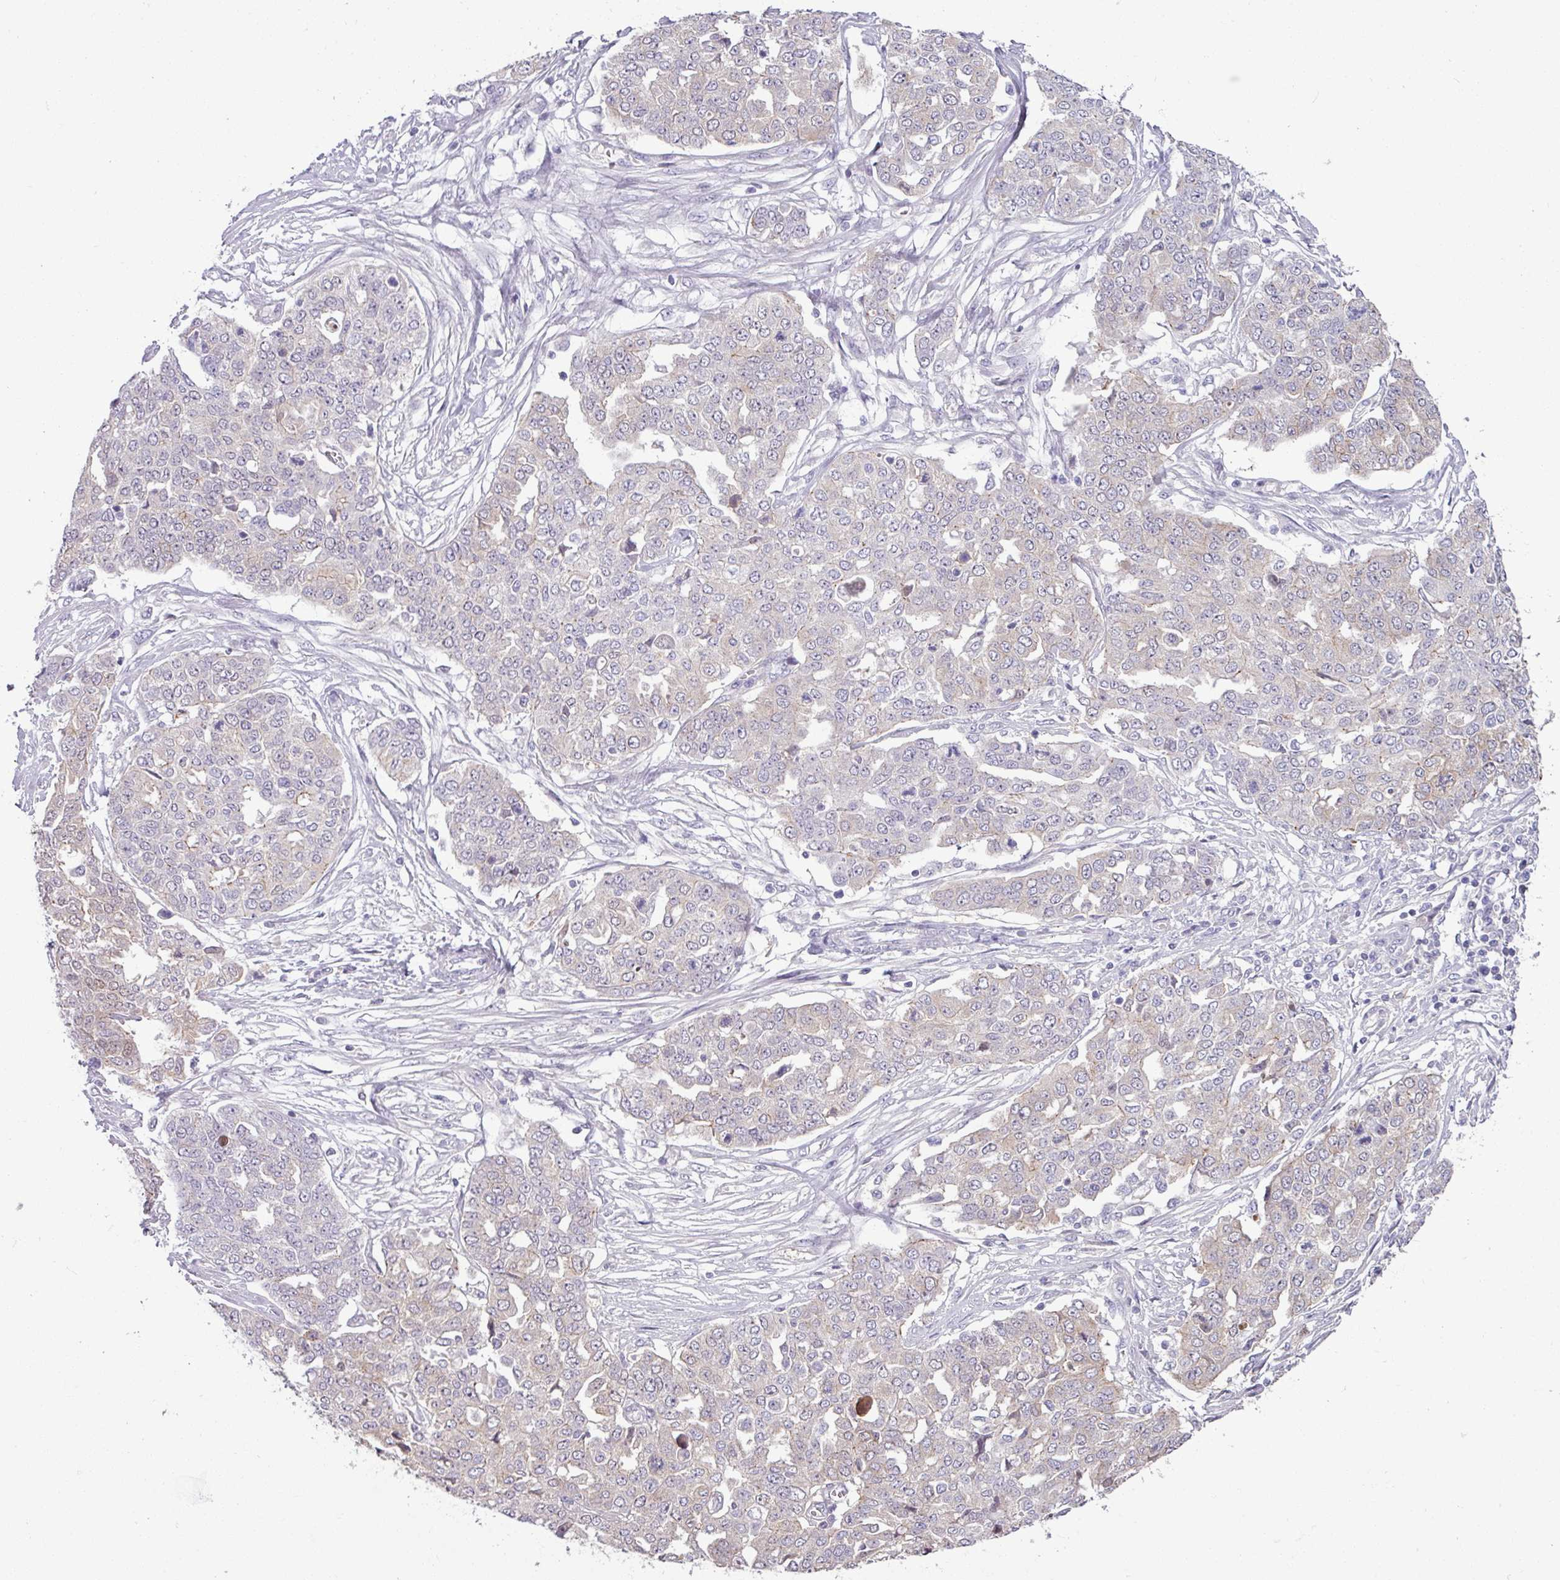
{"staining": {"intensity": "negative", "quantity": "none", "location": "none"}, "tissue": "ovarian cancer", "cell_type": "Tumor cells", "image_type": "cancer", "snomed": [{"axis": "morphology", "description": "Cystadenocarcinoma, serous, NOS"}, {"axis": "topography", "description": "Soft tissue"}, {"axis": "topography", "description": "Ovary"}], "caption": "Immunohistochemical staining of human ovarian cancer (serous cystadenocarcinoma) exhibits no significant positivity in tumor cells. (DAB immunohistochemistry with hematoxylin counter stain).", "gene": "PNMA6A", "patient": {"sex": "female", "age": 57}}